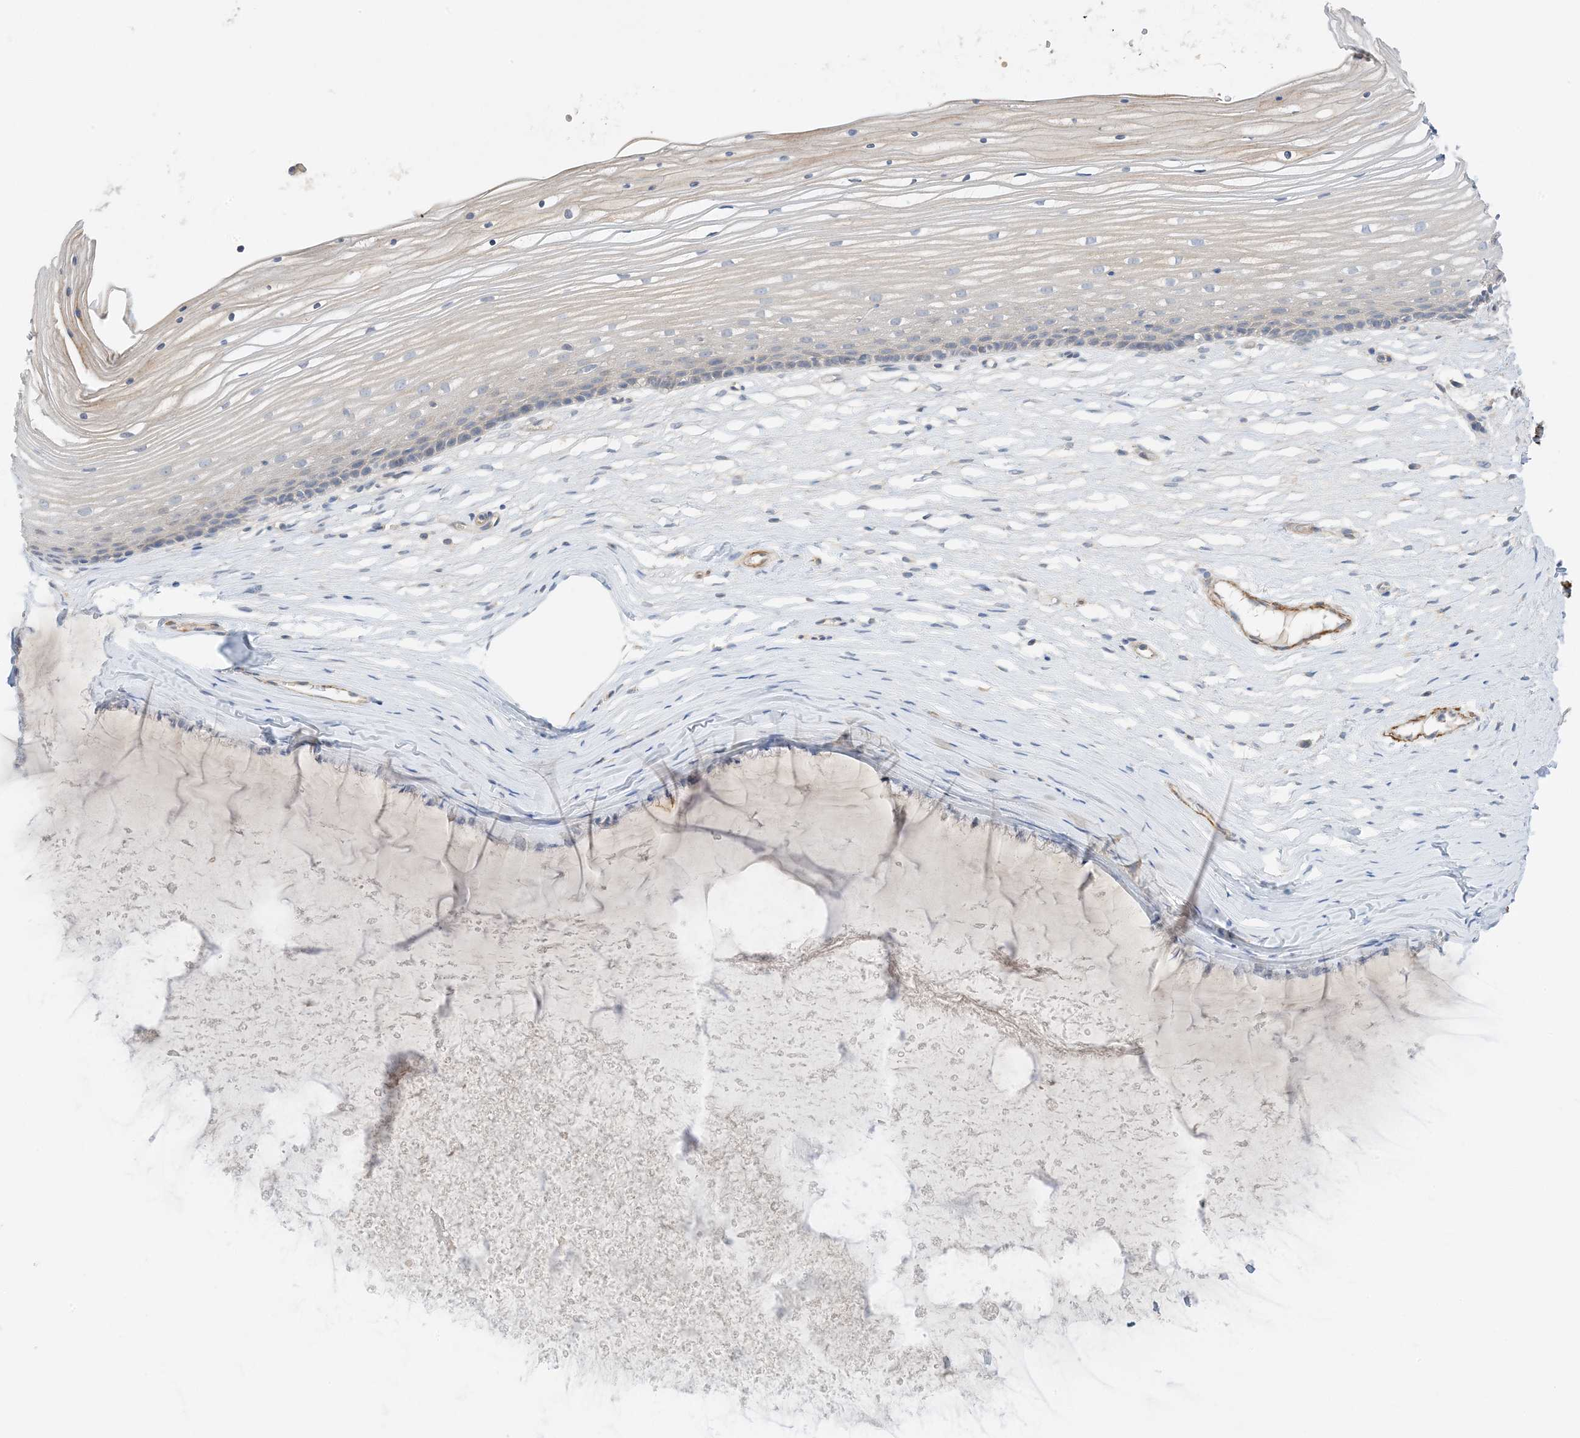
{"staining": {"intensity": "negative", "quantity": "none", "location": "none"}, "tissue": "vagina", "cell_type": "Squamous epithelial cells", "image_type": "normal", "snomed": [{"axis": "morphology", "description": "Normal tissue, NOS"}, {"axis": "topography", "description": "Vagina"}, {"axis": "topography", "description": "Cervix"}], "caption": "The histopathology image displays no significant staining in squamous epithelial cells of vagina. (DAB immunohistochemistry (IHC) with hematoxylin counter stain).", "gene": "KIFBP", "patient": {"sex": "female", "age": 40}}